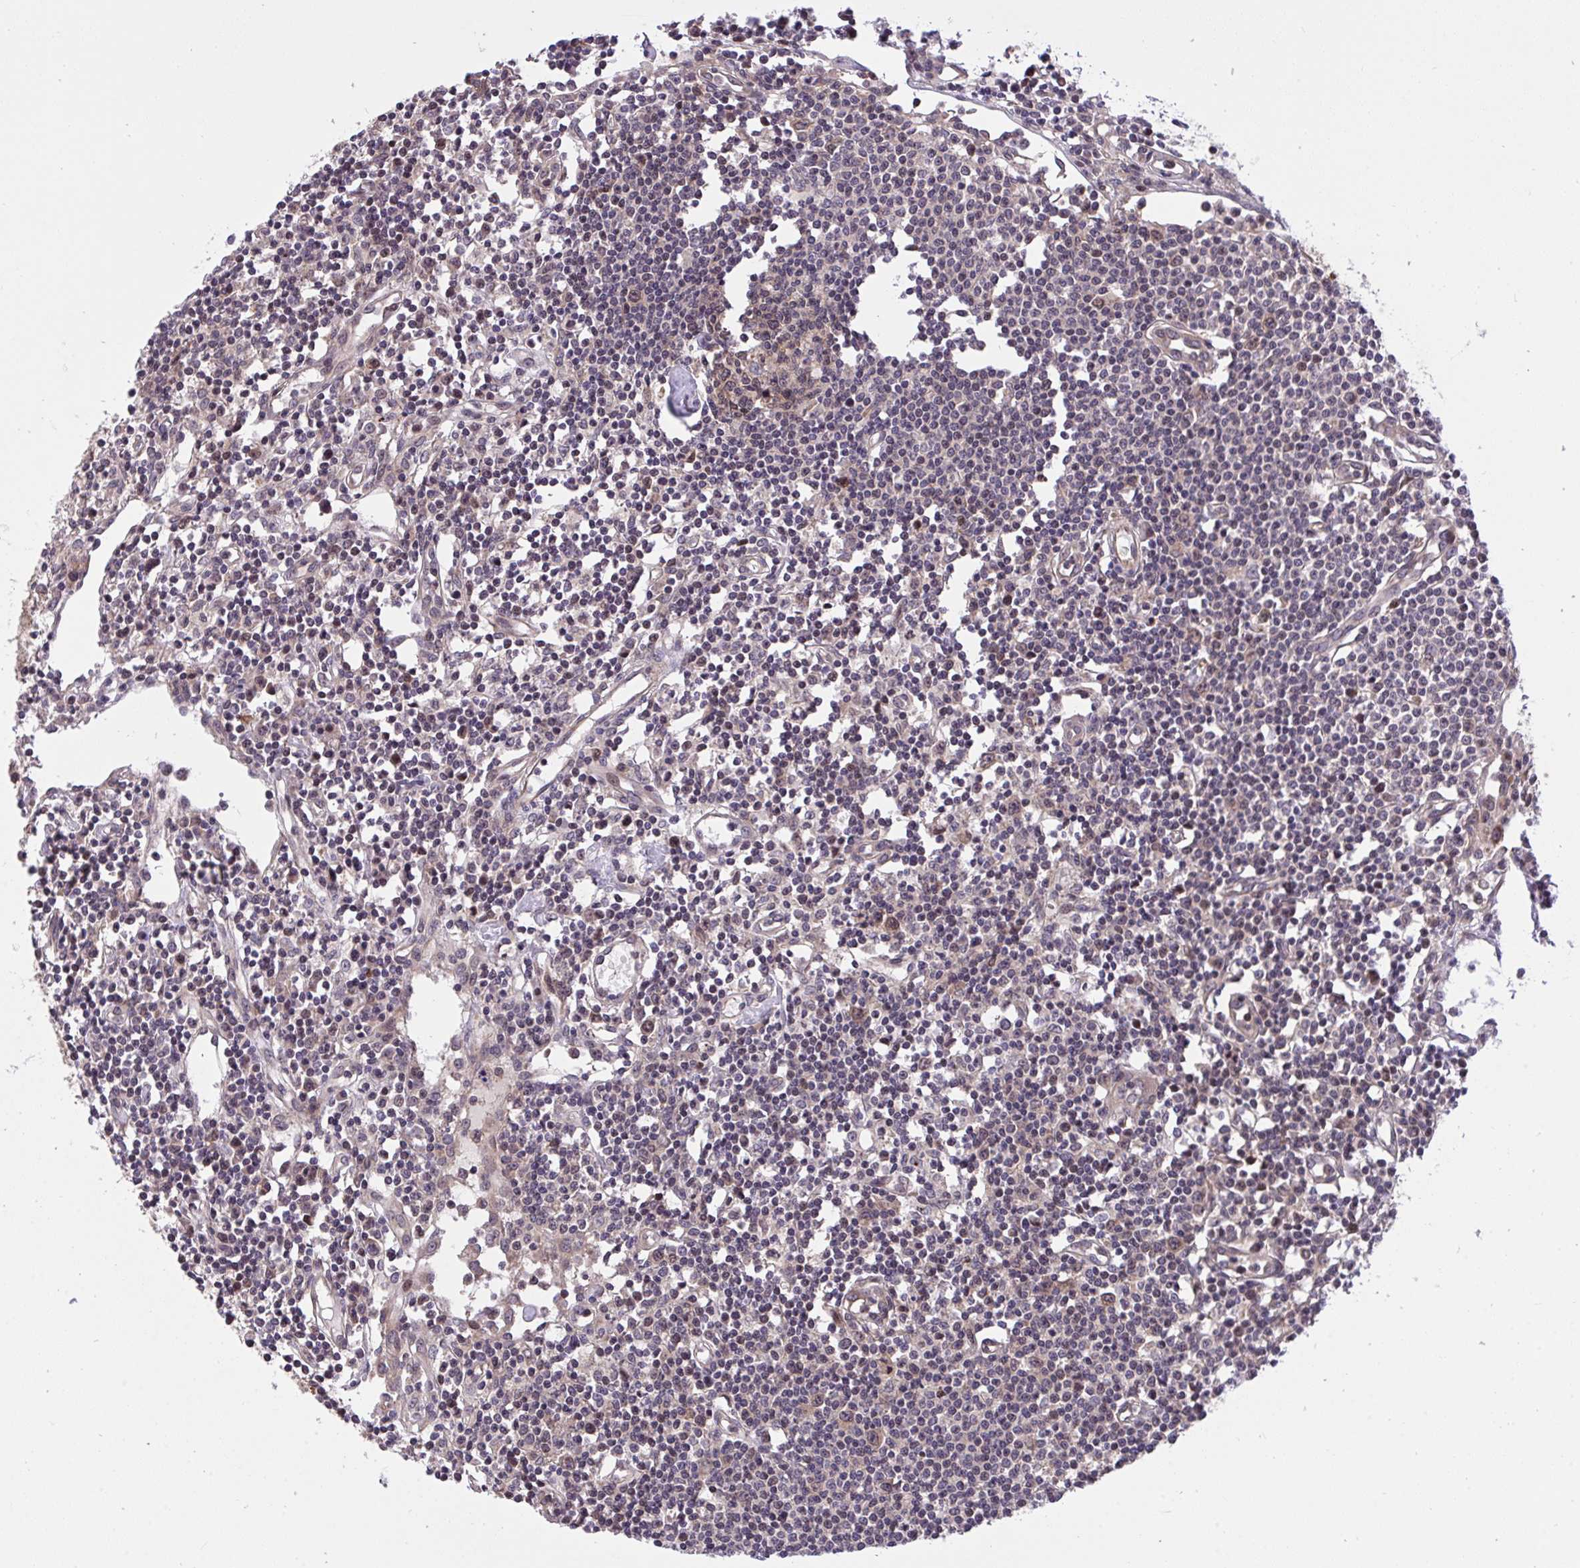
{"staining": {"intensity": "strong", "quantity": "25%-75%", "location": "cytoplasmic/membranous"}, "tissue": "lymph node", "cell_type": "Germinal center cells", "image_type": "normal", "snomed": [{"axis": "morphology", "description": "Normal tissue, NOS"}, {"axis": "topography", "description": "Lymph node"}], "caption": "Protein analysis of normal lymph node exhibits strong cytoplasmic/membranous staining in approximately 25%-75% of germinal center cells.", "gene": "ERI1", "patient": {"sex": "female", "age": 78}}